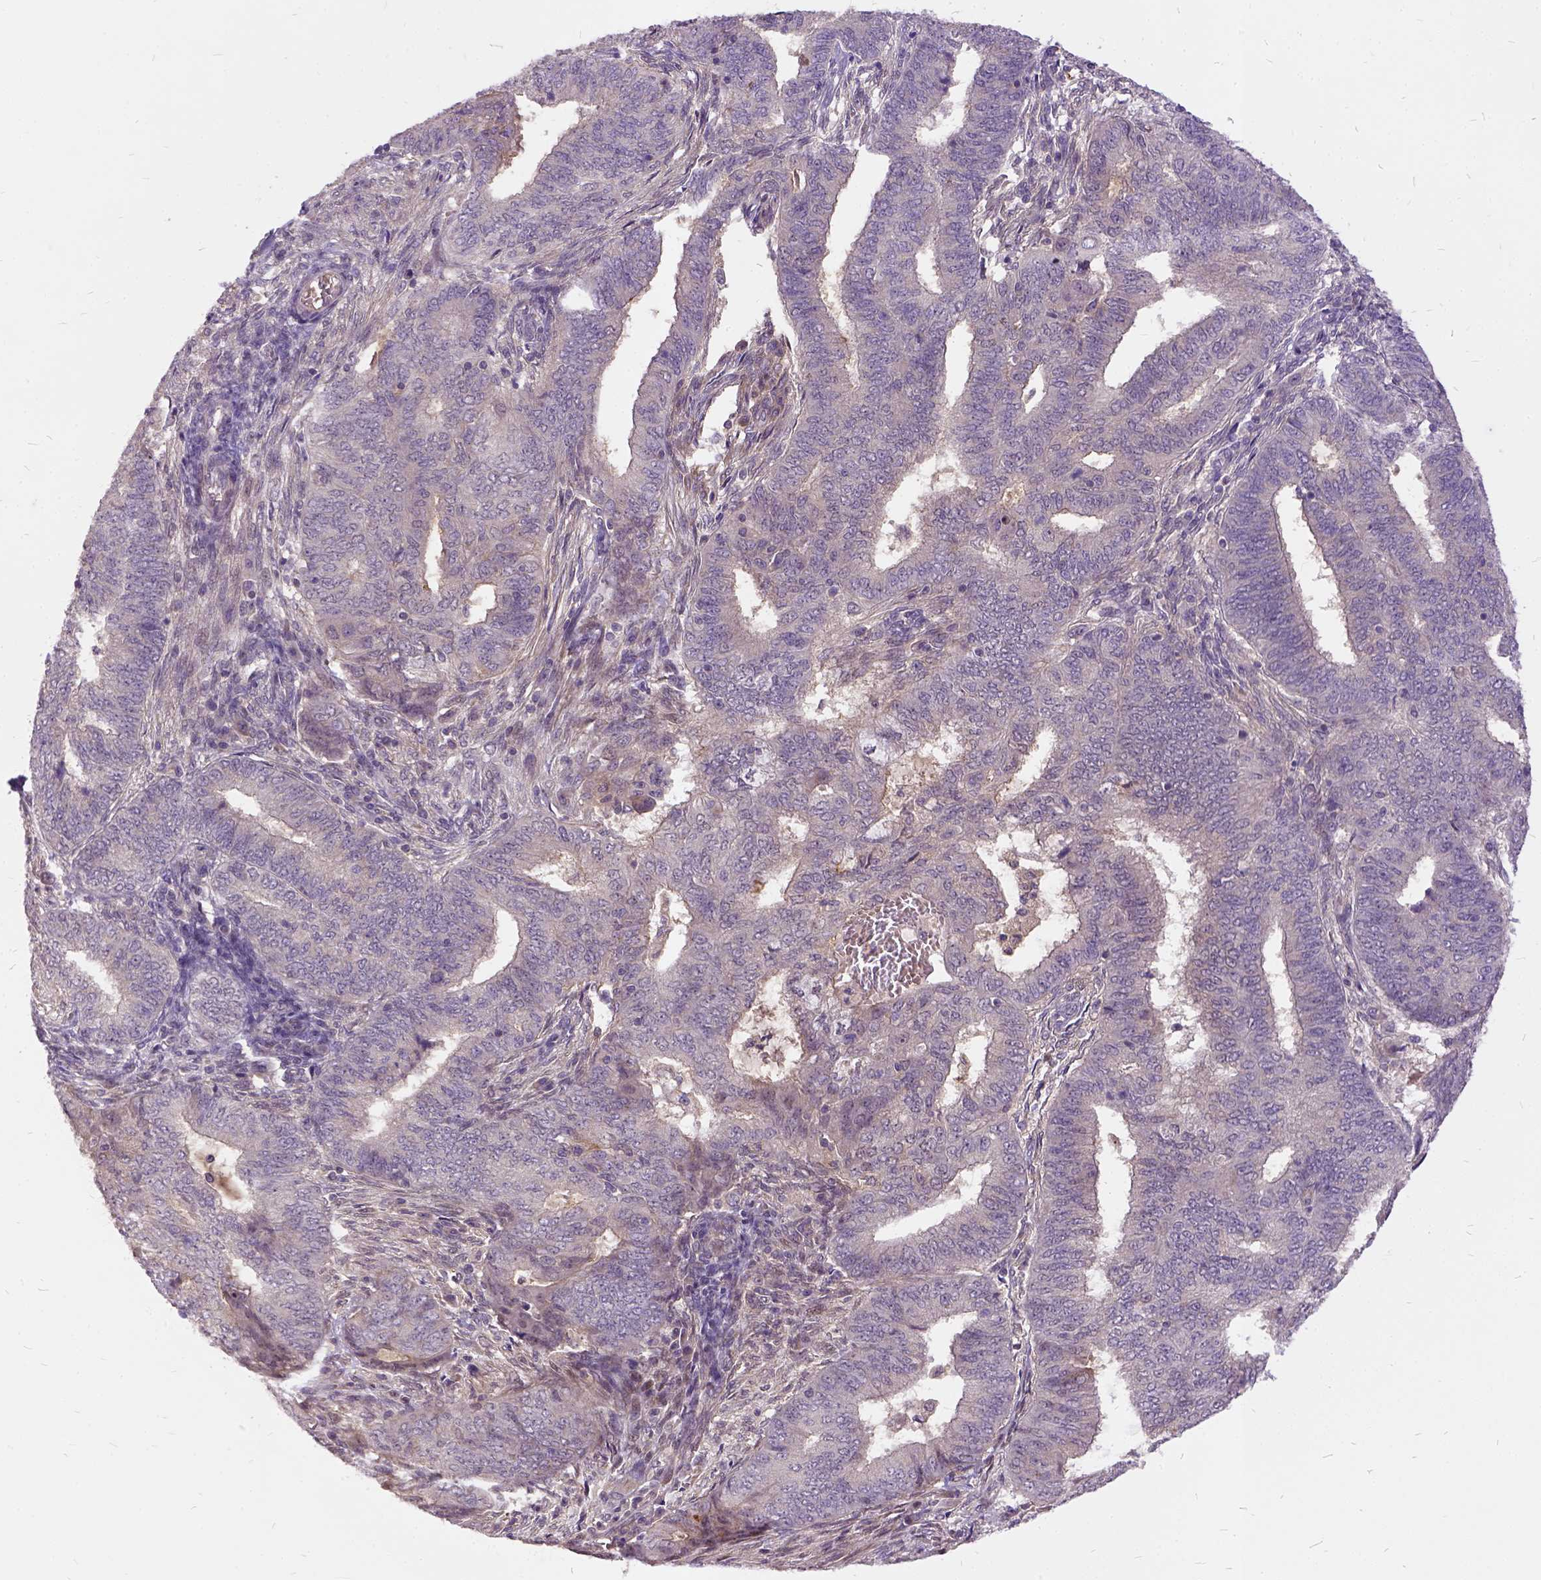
{"staining": {"intensity": "negative", "quantity": "none", "location": "none"}, "tissue": "endometrial cancer", "cell_type": "Tumor cells", "image_type": "cancer", "snomed": [{"axis": "morphology", "description": "Adenocarcinoma, NOS"}, {"axis": "topography", "description": "Endometrium"}], "caption": "A histopathology image of human adenocarcinoma (endometrial) is negative for staining in tumor cells.", "gene": "ILRUN", "patient": {"sex": "female", "age": 62}}